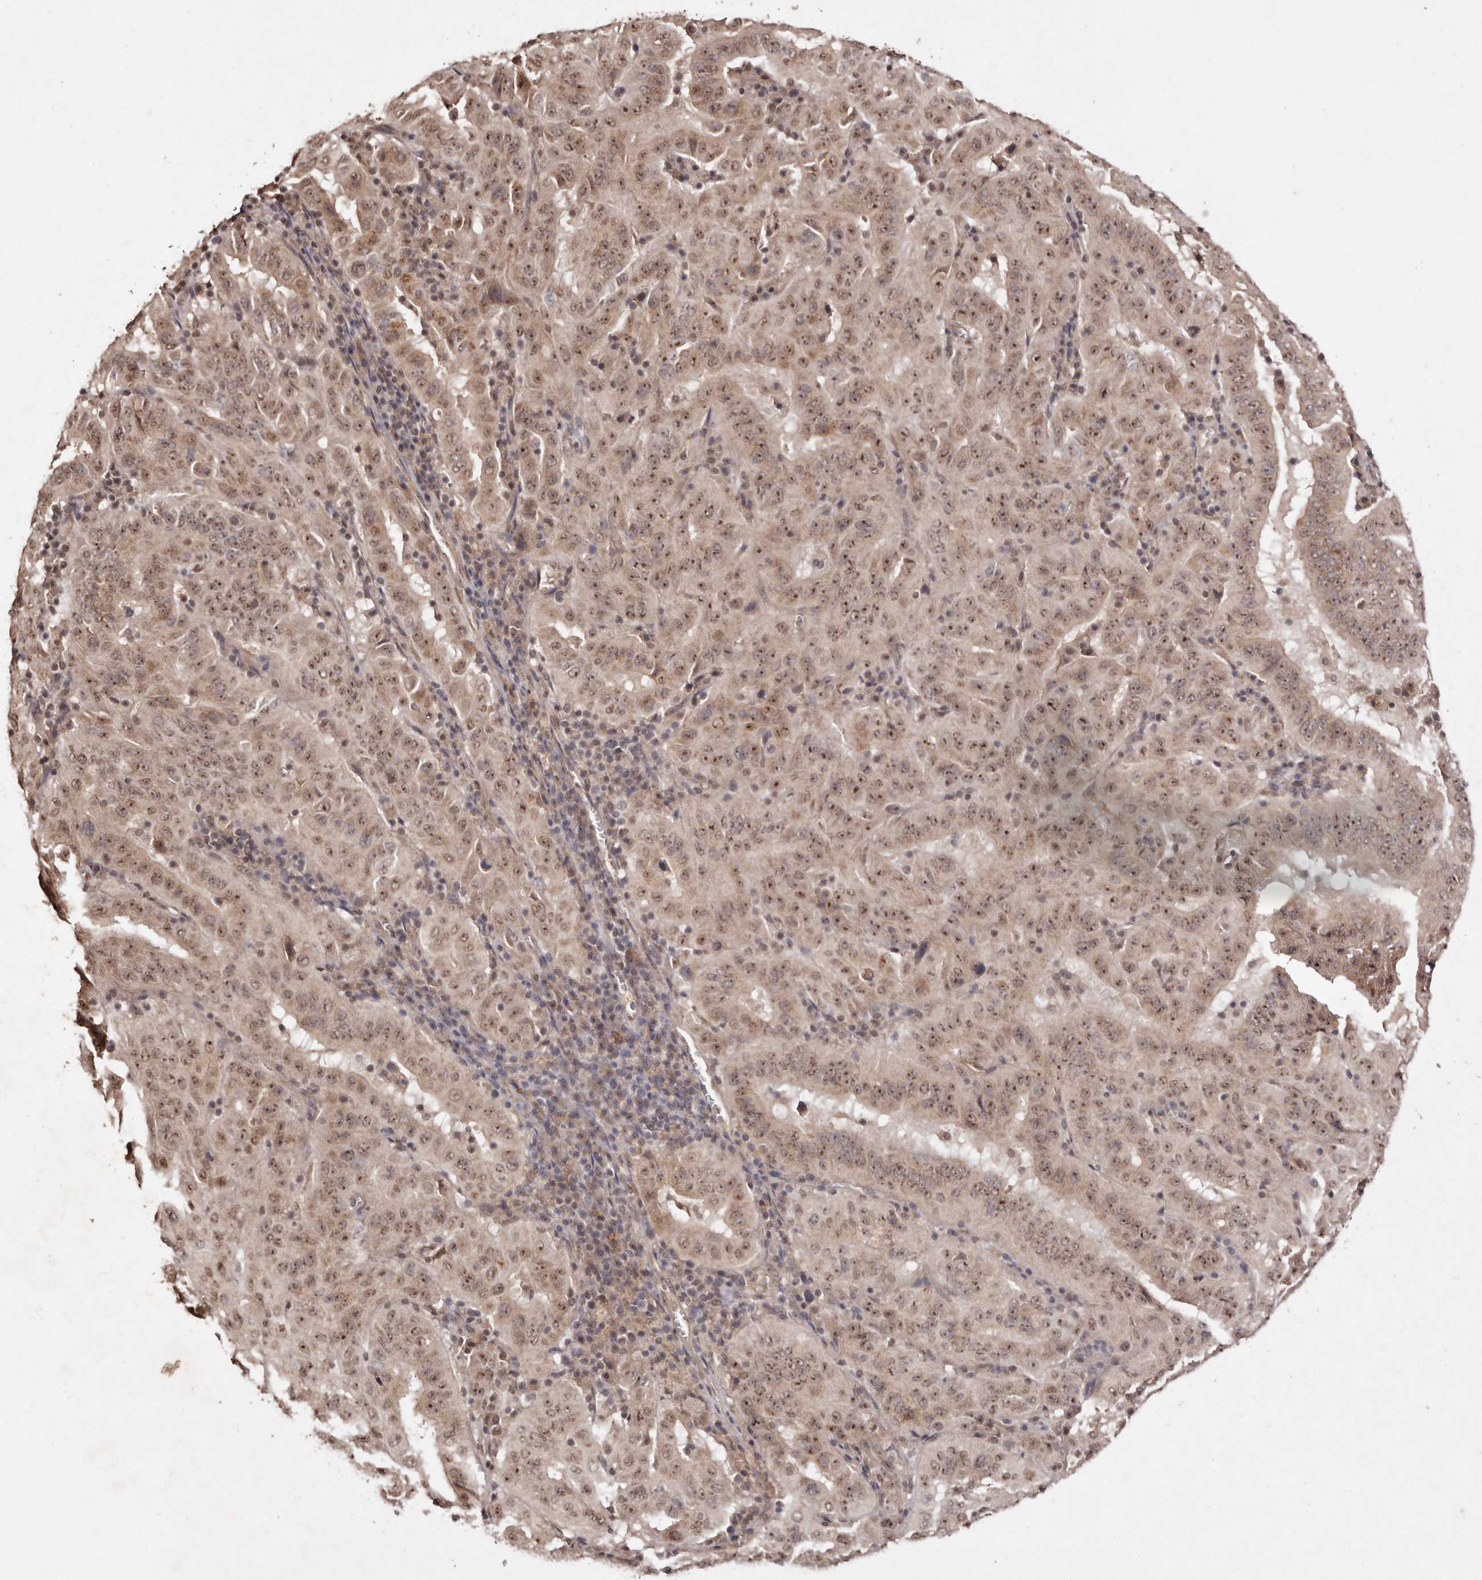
{"staining": {"intensity": "moderate", "quantity": ">75%", "location": "cytoplasmic/membranous,nuclear"}, "tissue": "pancreatic cancer", "cell_type": "Tumor cells", "image_type": "cancer", "snomed": [{"axis": "morphology", "description": "Adenocarcinoma, NOS"}, {"axis": "topography", "description": "Pancreas"}], "caption": "Human adenocarcinoma (pancreatic) stained for a protein (brown) demonstrates moderate cytoplasmic/membranous and nuclear positive expression in about >75% of tumor cells.", "gene": "NOTCH1", "patient": {"sex": "male", "age": 63}}